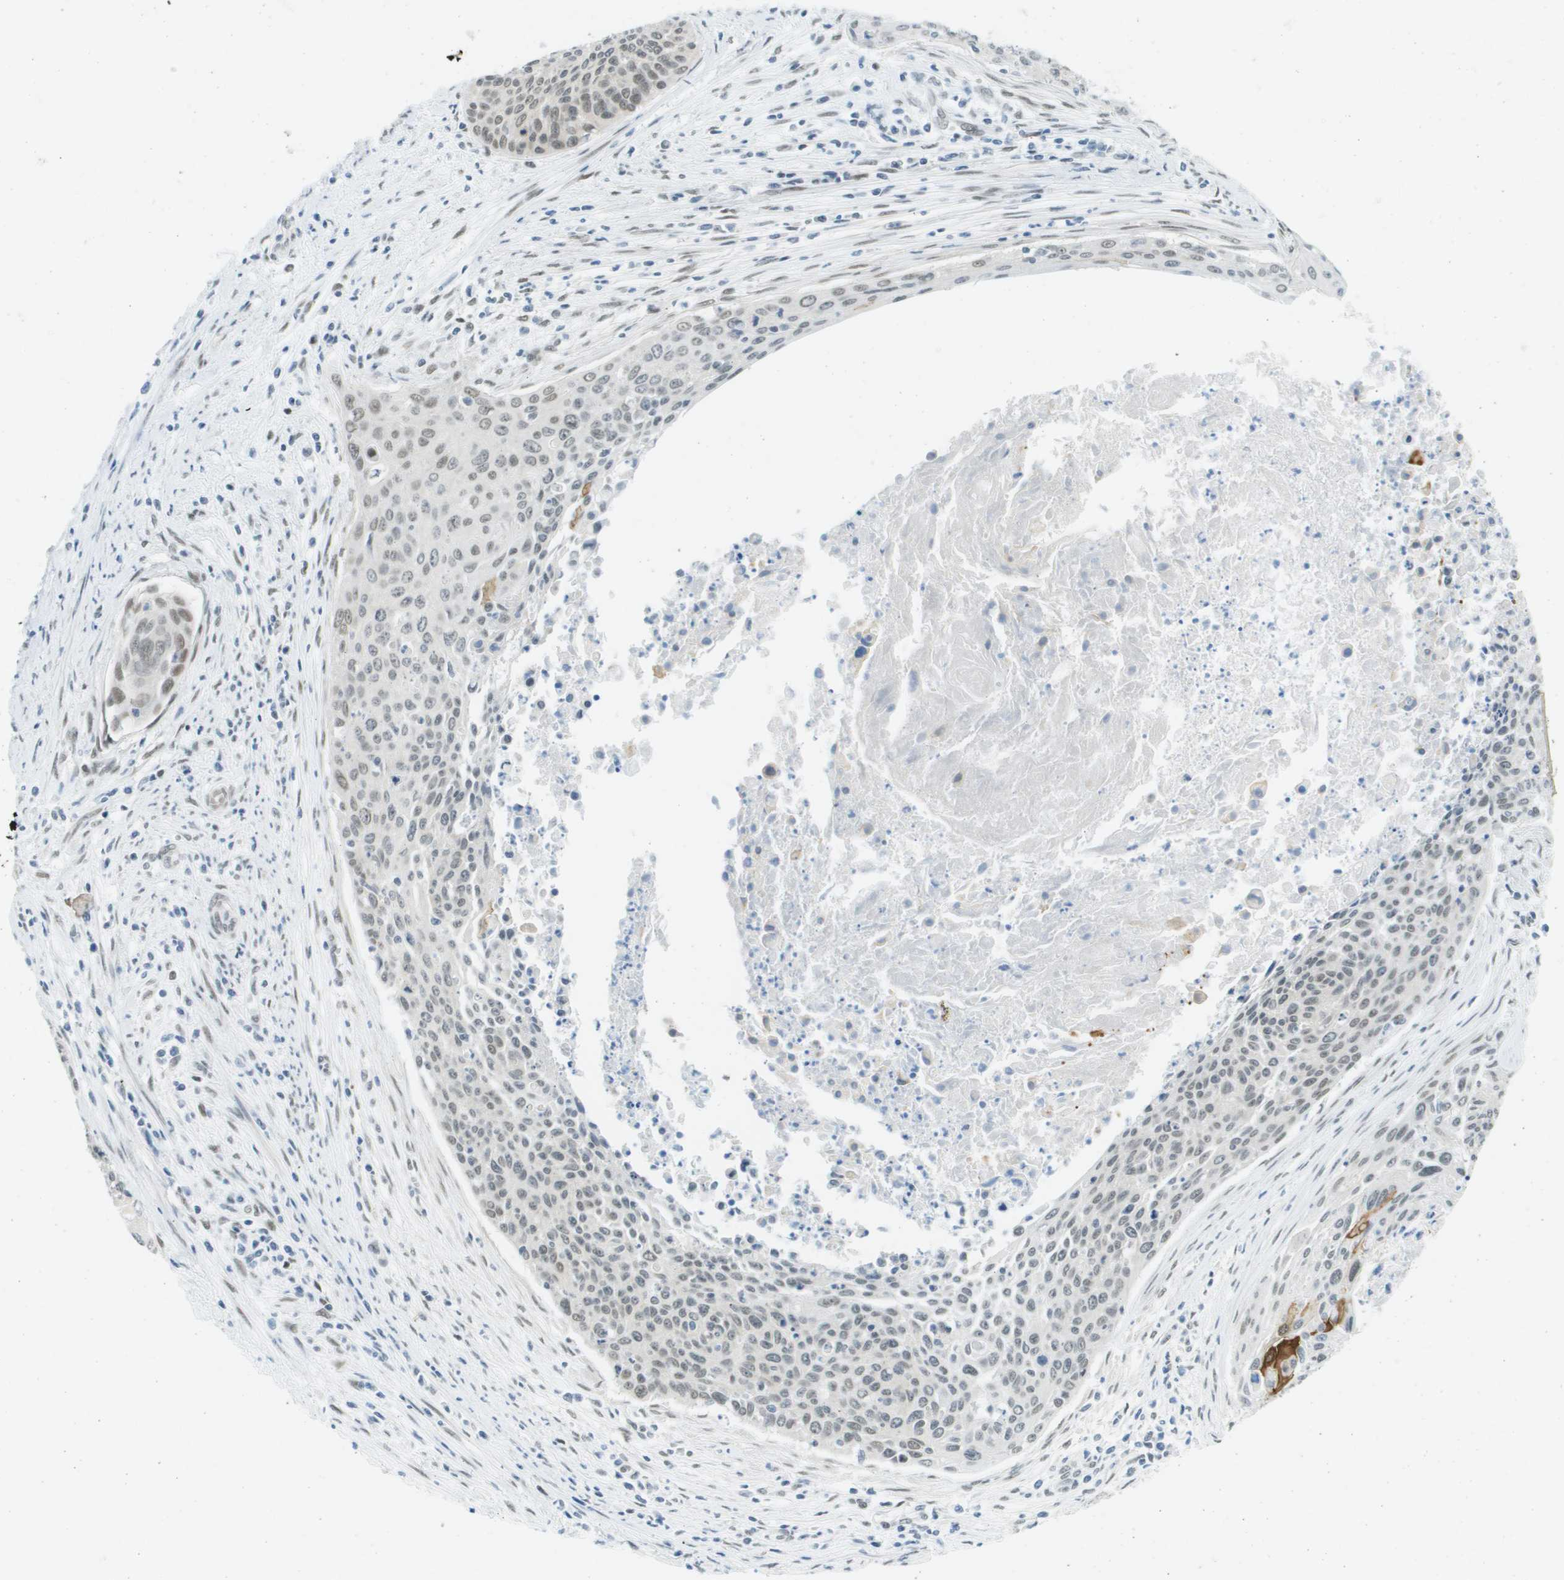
{"staining": {"intensity": "weak", "quantity": "25%-75%", "location": "nuclear"}, "tissue": "cervical cancer", "cell_type": "Tumor cells", "image_type": "cancer", "snomed": [{"axis": "morphology", "description": "Squamous cell carcinoma, NOS"}, {"axis": "topography", "description": "Cervix"}], "caption": "An image of human cervical squamous cell carcinoma stained for a protein reveals weak nuclear brown staining in tumor cells.", "gene": "ARID1B", "patient": {"sex": "female", "age": 55}}